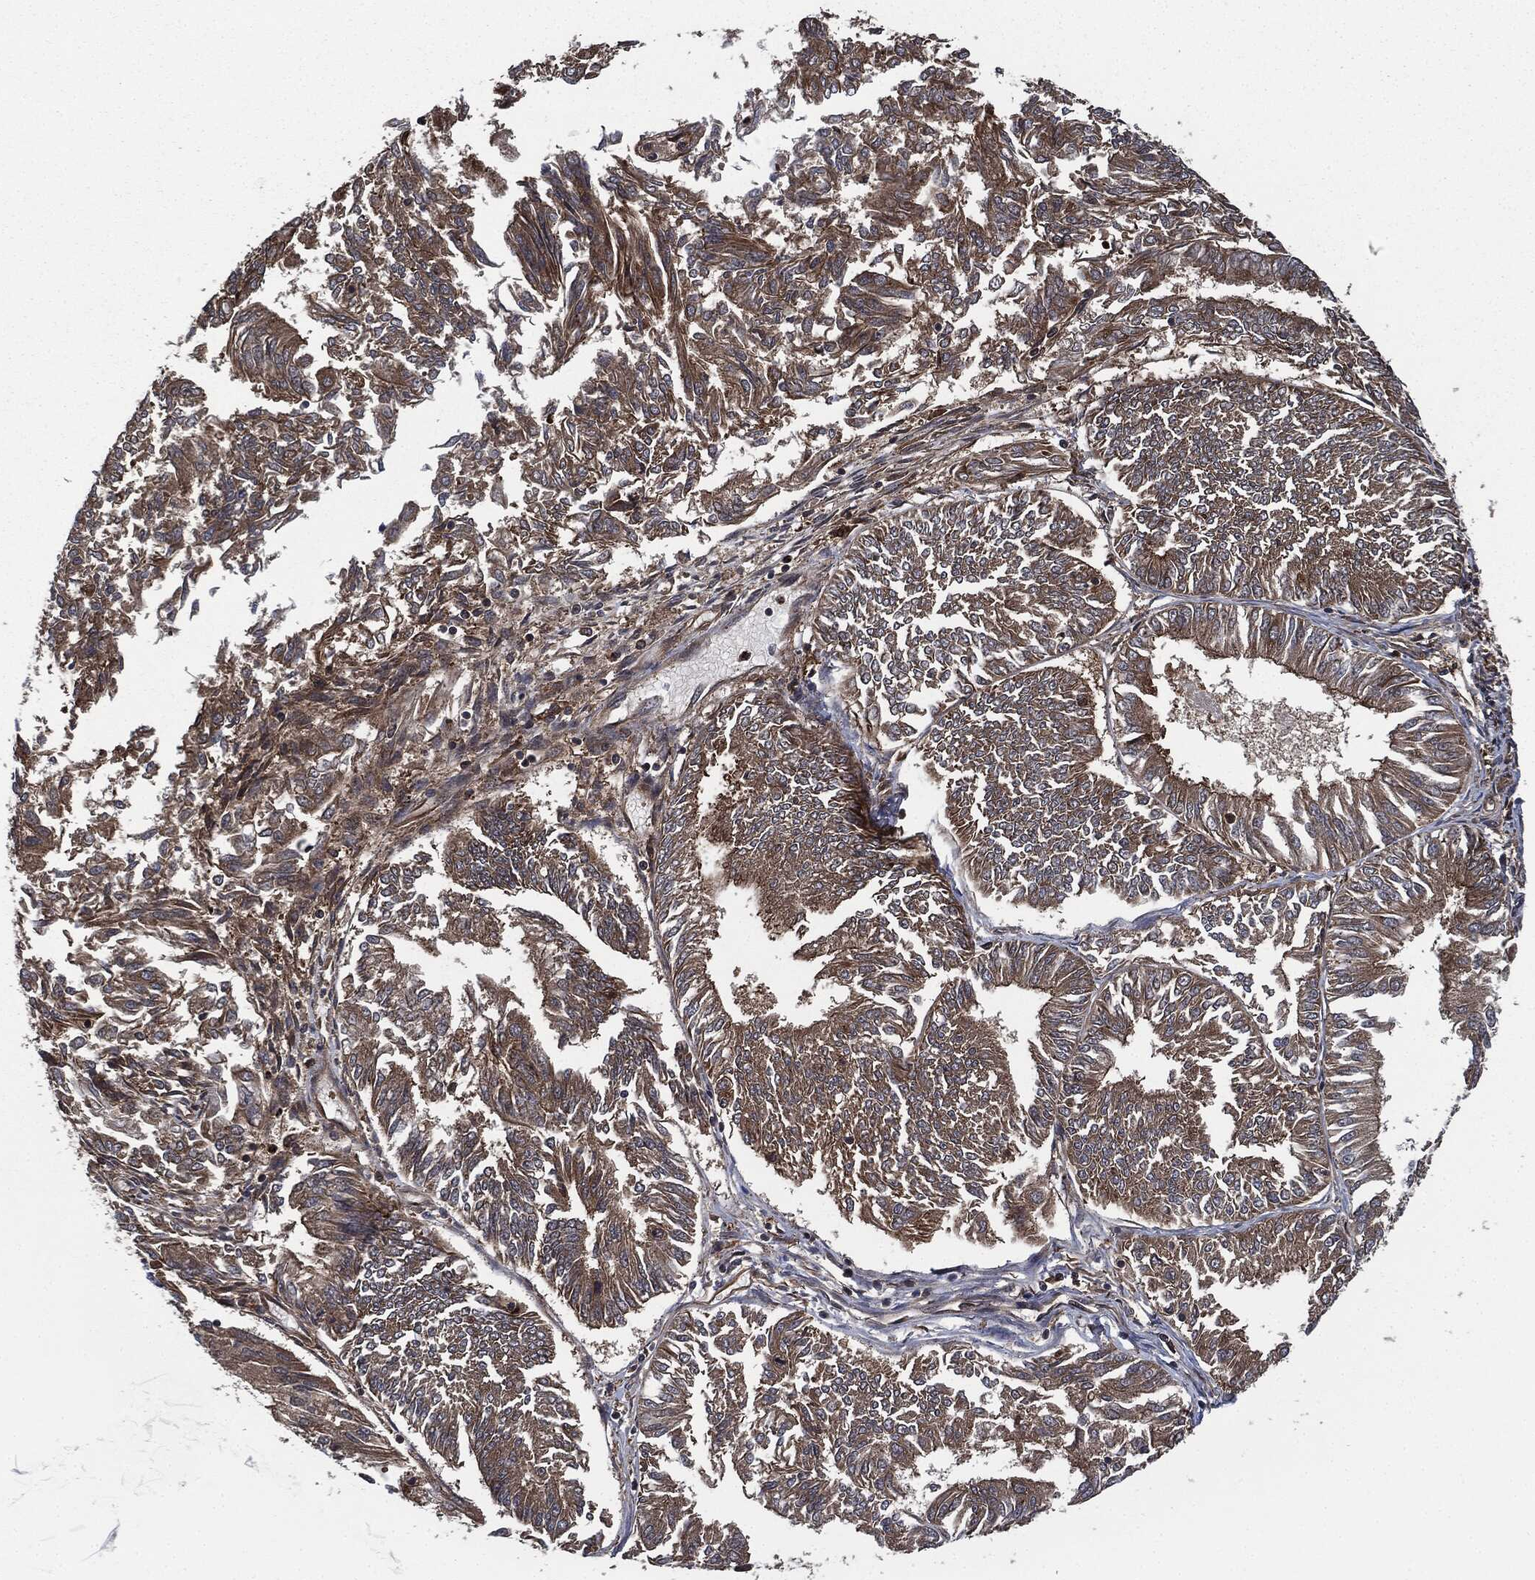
{"staining": {"intensity": "weak", "quantity": ">75%", "location": "cytoplasmic/membranous"}, "tissue": "endometrial cancer", "cell_type": "Tumor cells", "image_type": "cancer", "snomed": [{"axis": "morphology", "description": "Adenocarcinoma, NOS"}, {"axis": "topography", "description": "Endometrium"}], "caption": "Protein expression analysis of human endometrial adenocarcinoma reveals weak cytoplasmic/membranous positivity in approximately >75% of tumor cells.", "gene": "RAP1GDS1", "patient": {"sex": "female", "age": 58}}